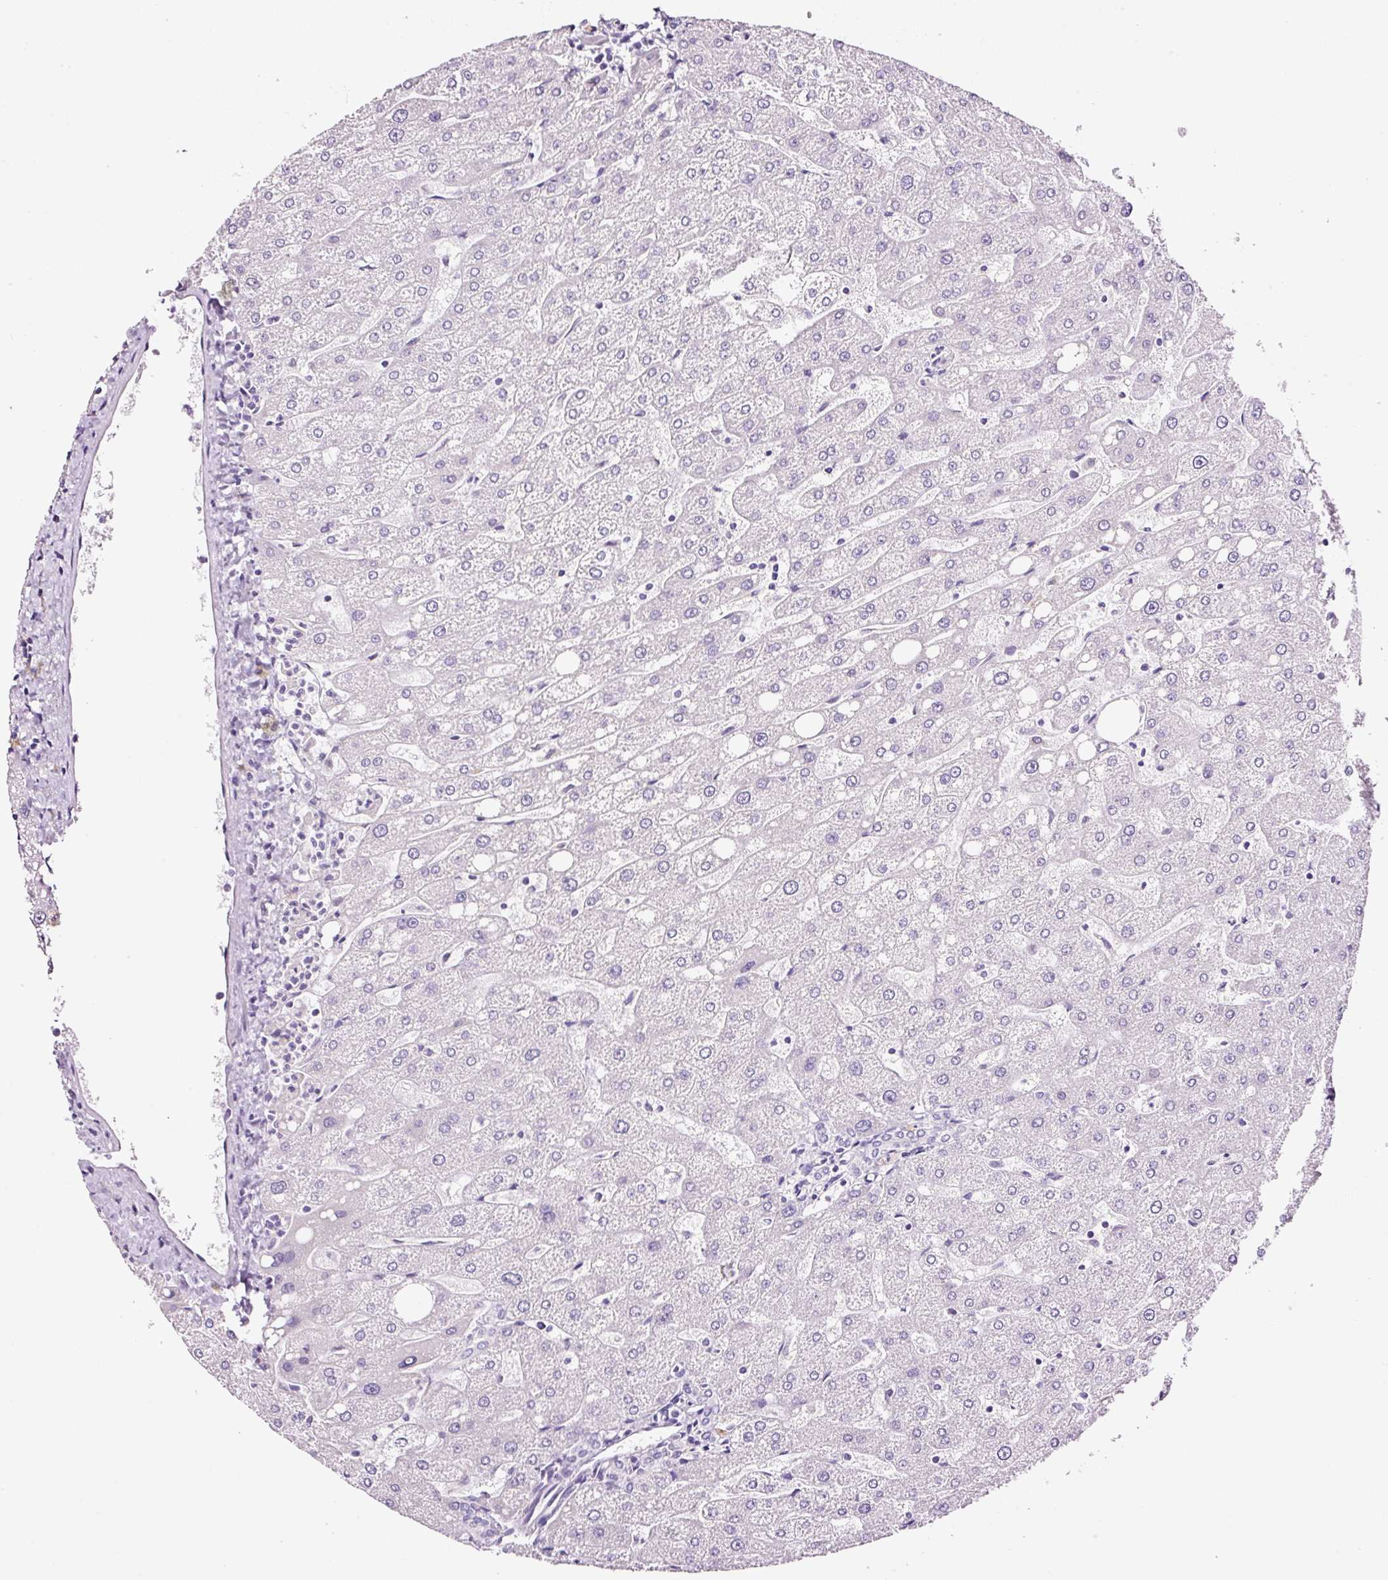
{"staining": {"intensity": "negative", "quantity": "none", "location": "none"}, "tissue": "liver", "cell_type": "Cholangiocytes", "image_type": "normal", "snomed": [{"axis": "morphology", "description": "Normal tissue, NOS"}, {"axis": "topography", "description": "Liver"}], "caption": "The micrograph displays no significant expression in cholangiocytes of liver. (DAB immunohistochemistry (IHC) visualized using brightfield microscopy, high magnification).", "gene": "RTF2", "patient": {"sex": "male", "age": 67}}